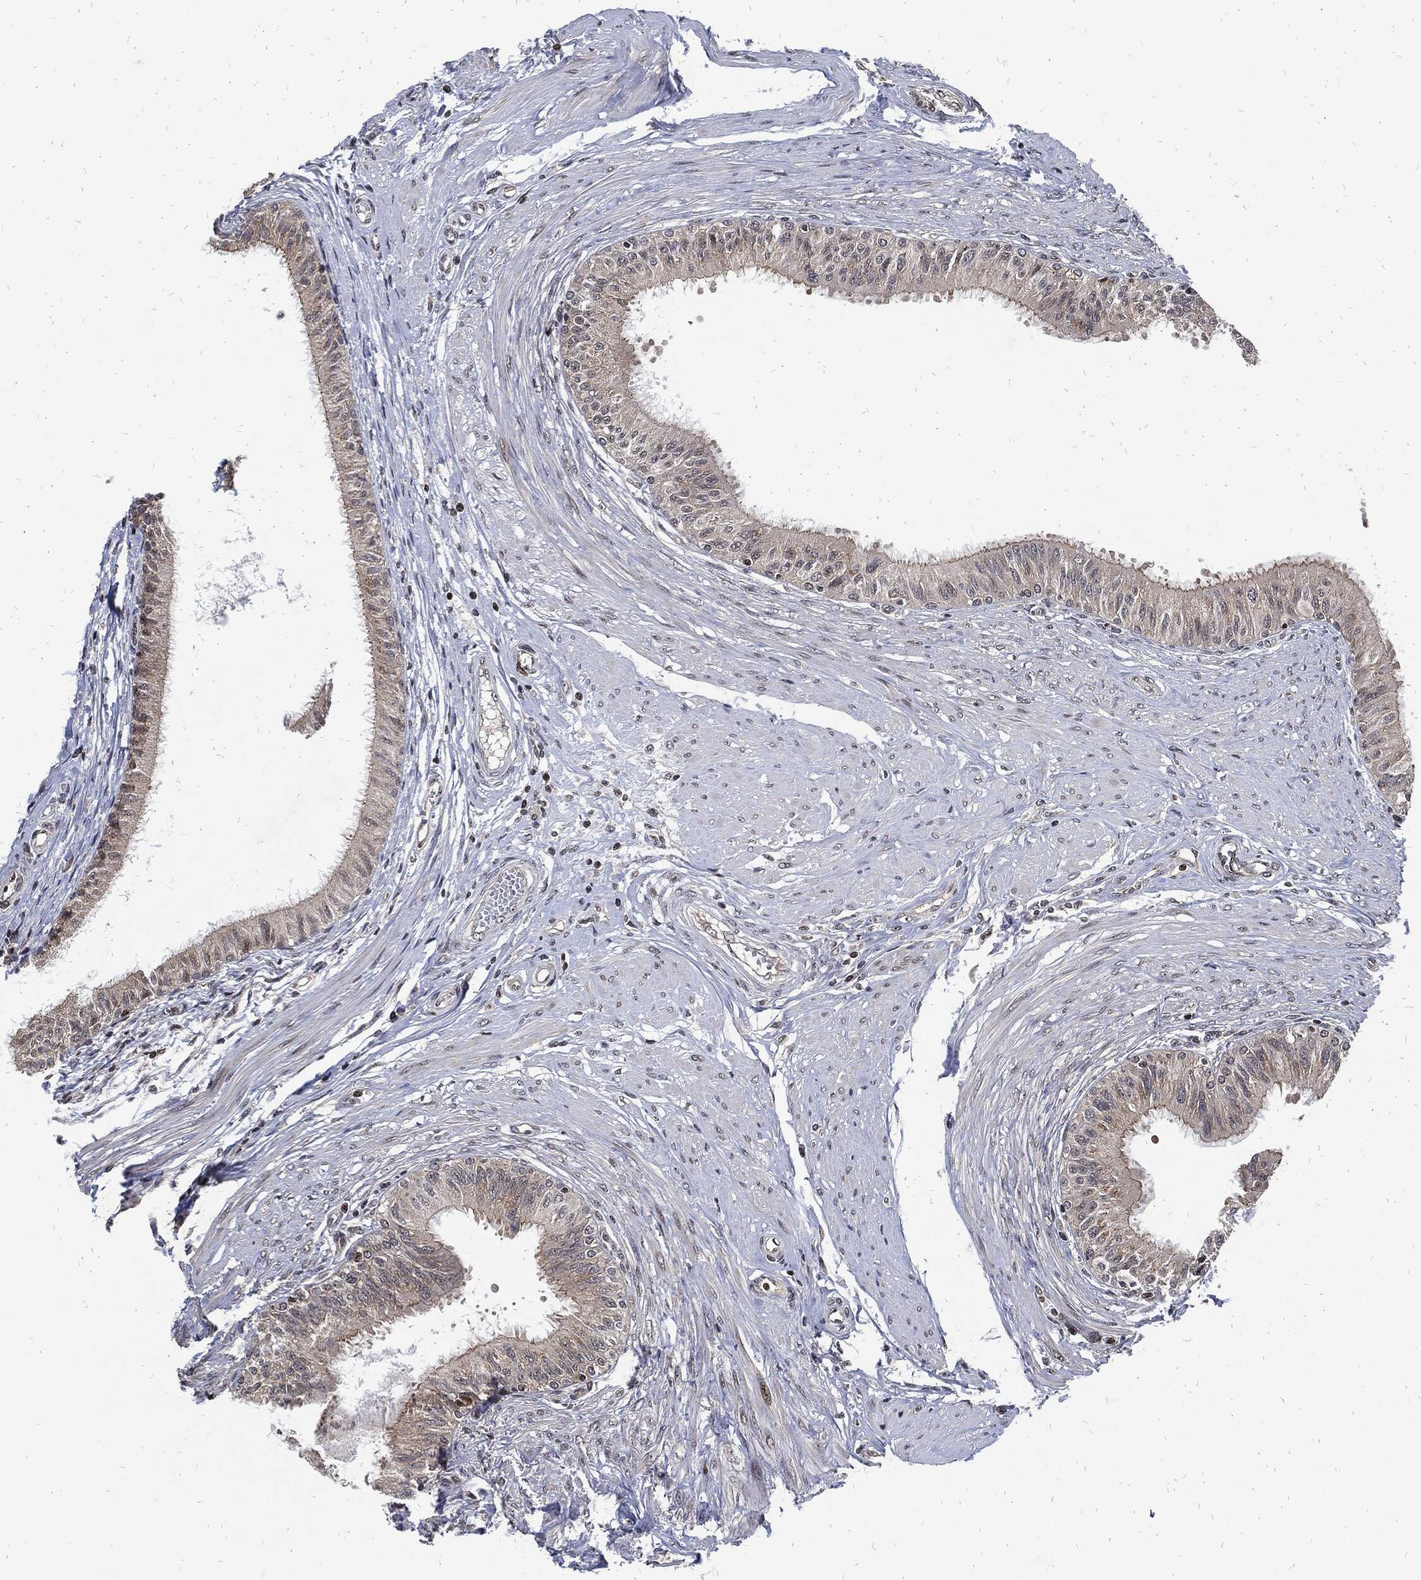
{"staining": {"intensity": "strong", "quantity": "<25%", "location": "nuclear"}, "tissue": "epididymis", "cell_type": "Glandular cells", "image_type": "normal", "snomed": [{"axis": "morphology", "description": "Normal tissue, NOS"}, {"axis": "morphology", "description": "Seminoma, NOS"}, {"axis": "topography", "description": "Testis"}, {"axis": "topography", "description": "Epididymis"}], "caption": "High-power microscopy captured an IHC photomicrograph of normal epididymis, revealing strong nuclear positivity in about <25% of glandular cells.", "gene": "ZNF775", "patient": {"sex": "male", "age": 61}}